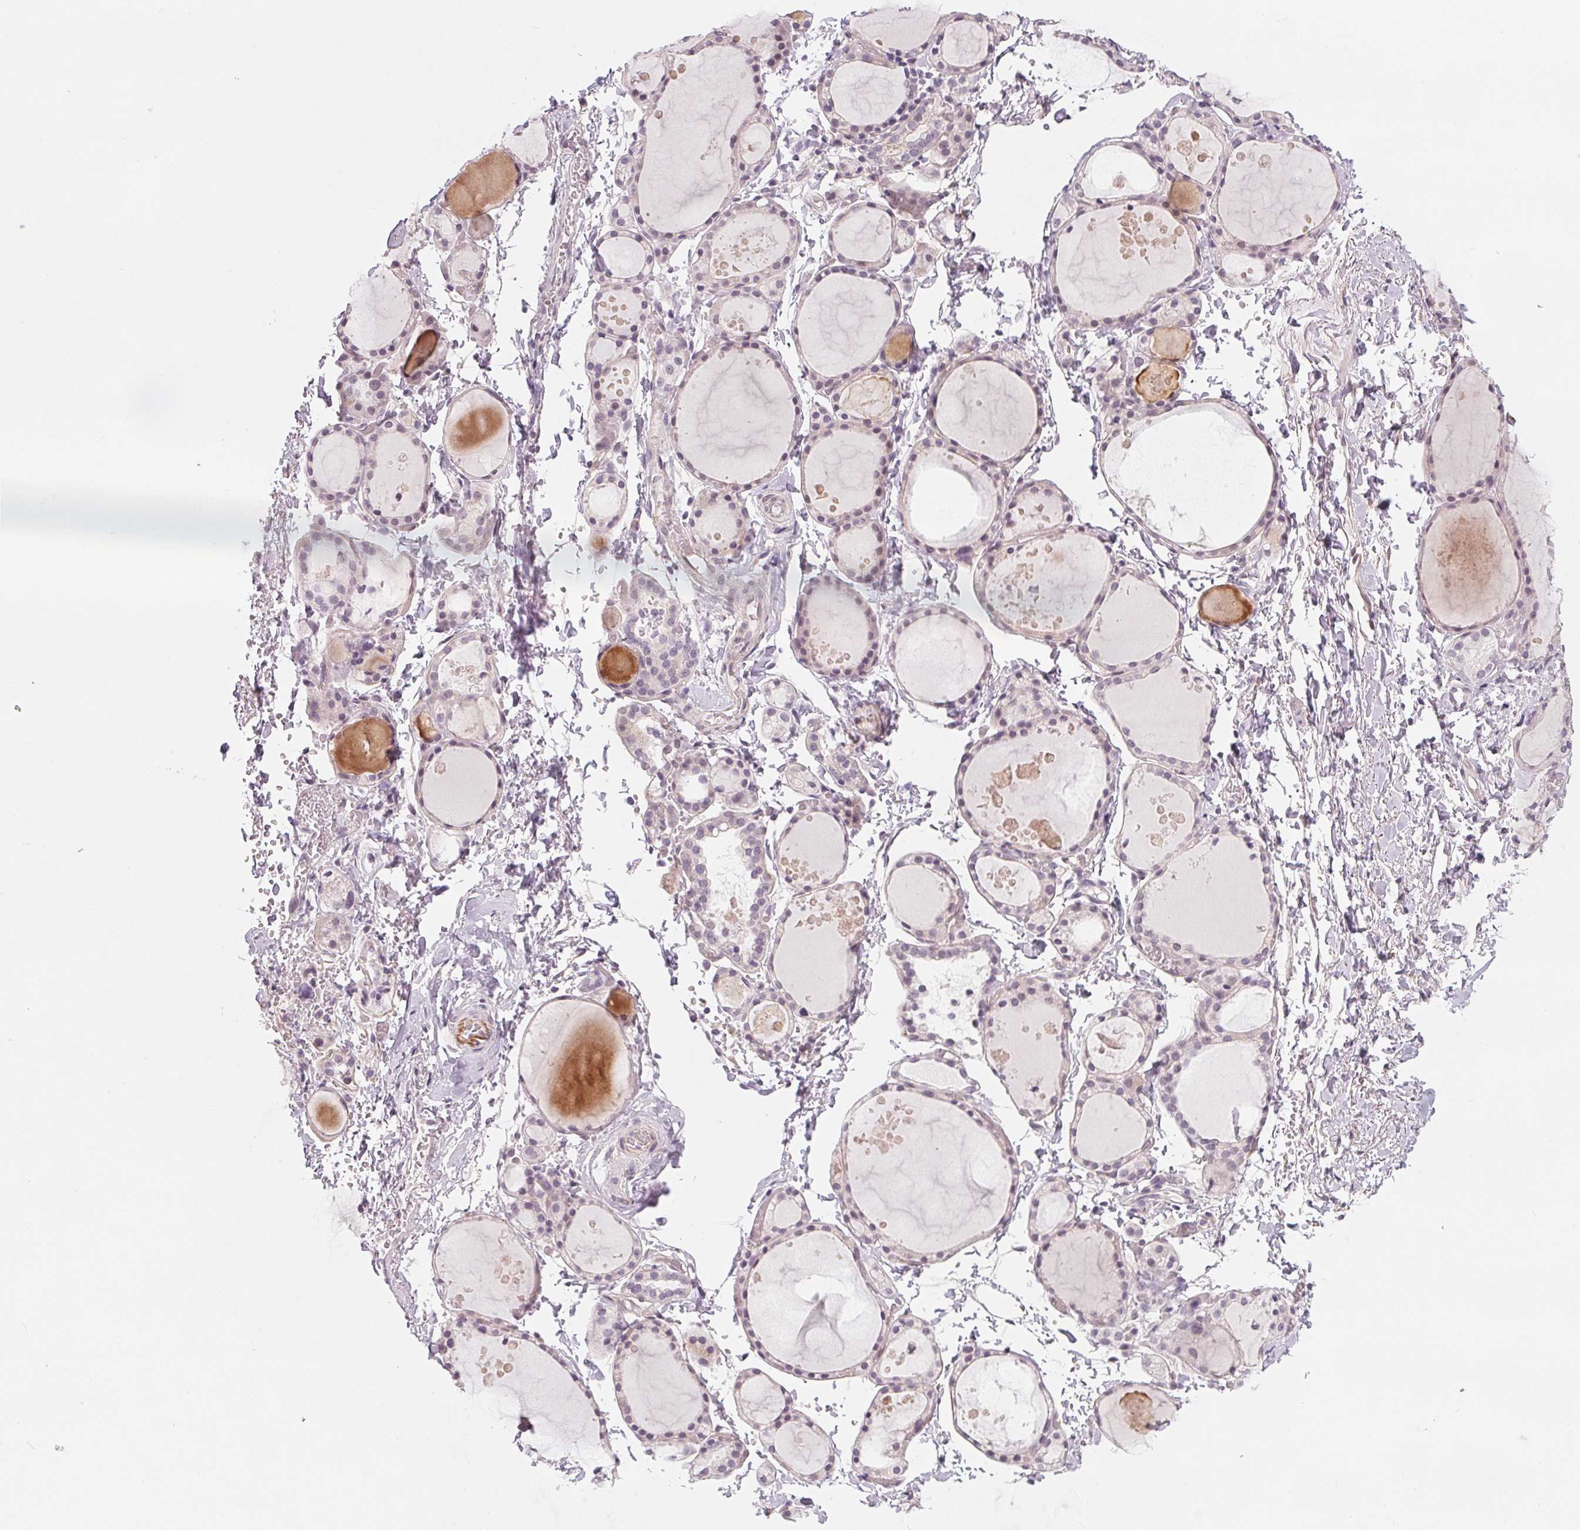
{"staining": {"intensity": "negative", "quantity": "none", "location": "none"}, "tissue": "thyroid gland", "cell_type": "Glandular cells", "image_type": "normal", "snomed": [{"axis": "morphology", "description": "Normal tissue, NOS"}, {"axis": "topography", "description": "Thyroid gland"}], "caption": "A high-resolution micrograph shows IHC staining of unremarkable thyroid gland, which shows no significant expression in glandular cells.", "gene": "CFC1B", "patient": {"sex": "male", "age": 68}}